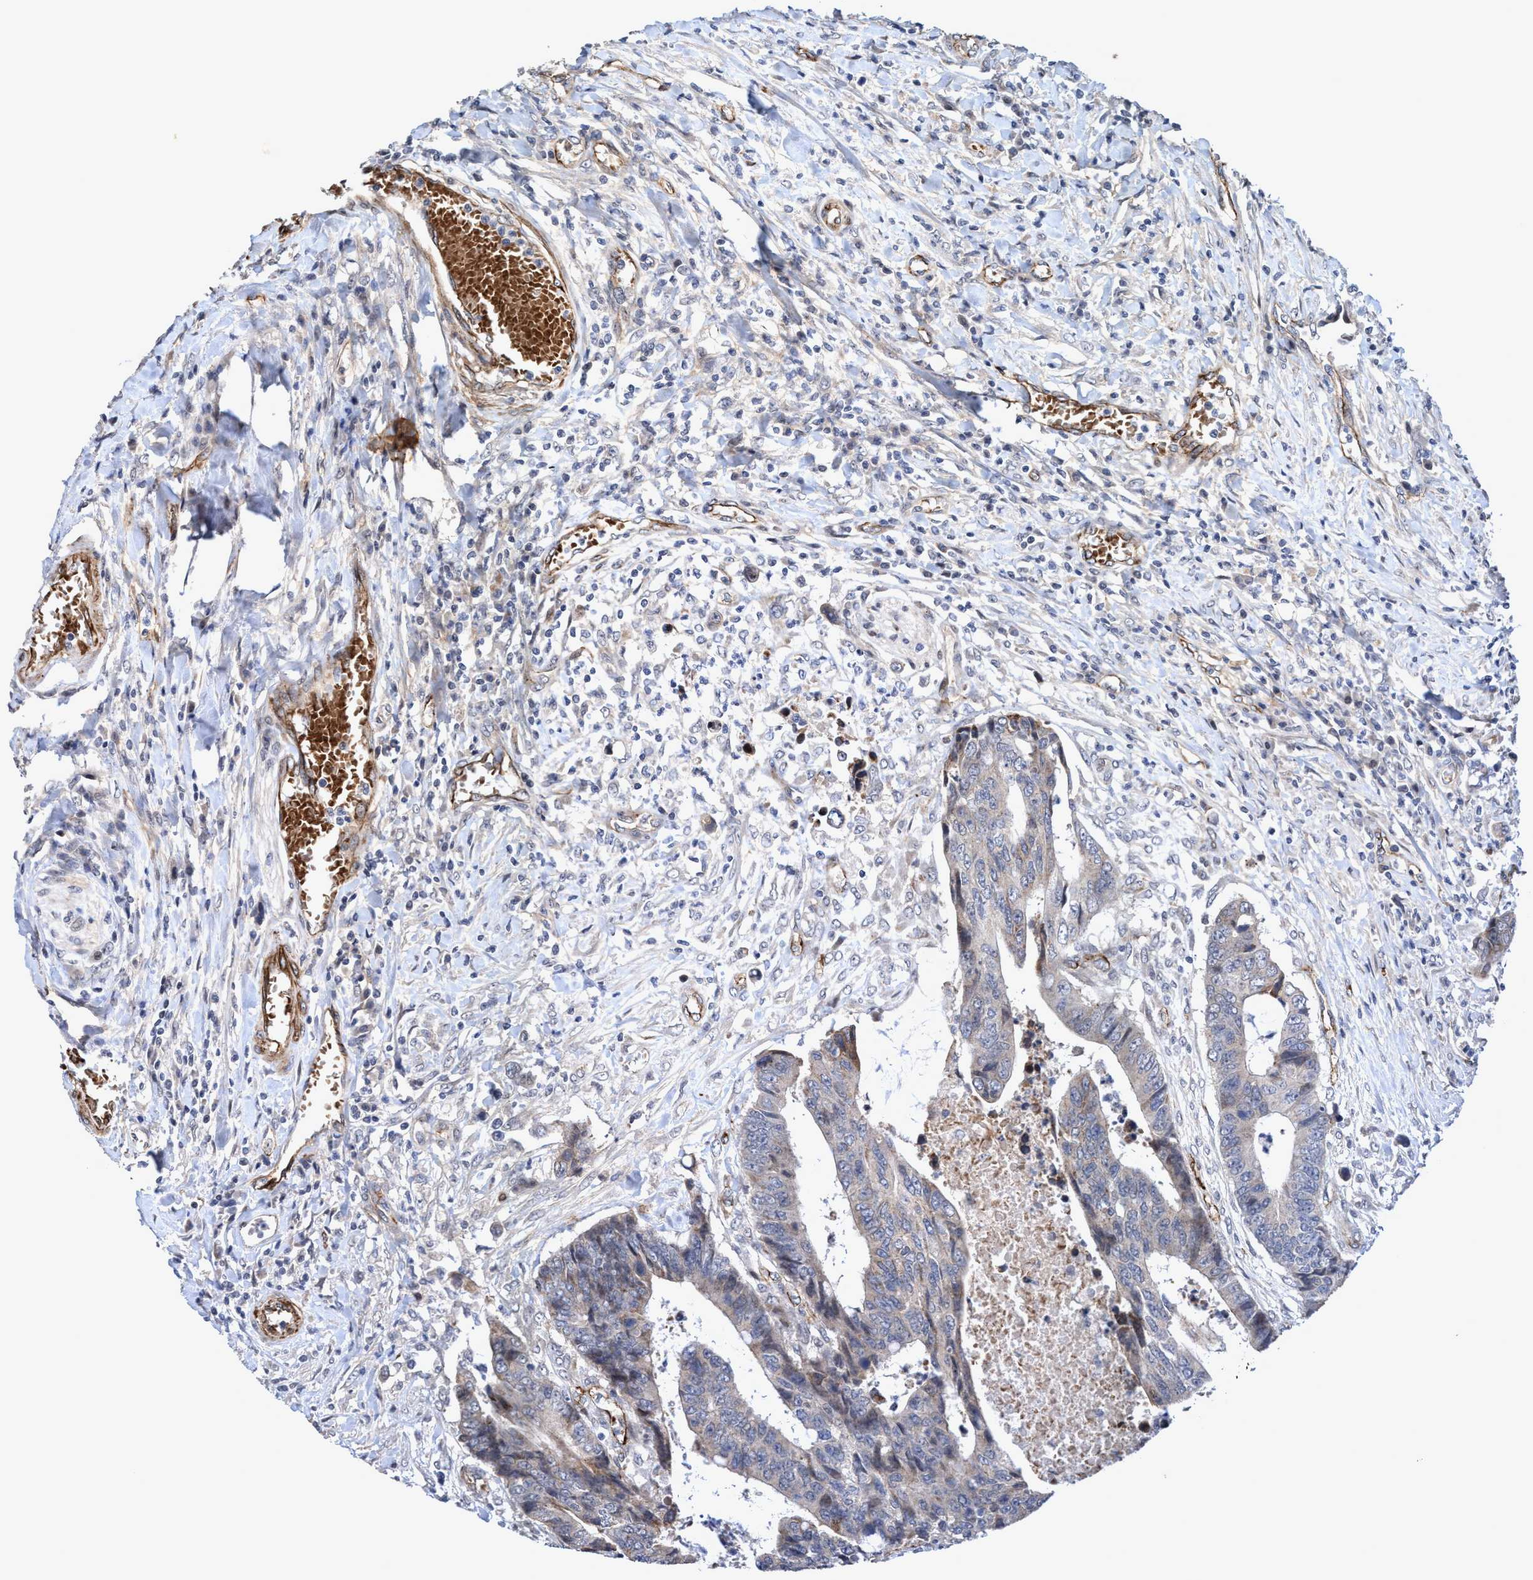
{"staining": {"intensity": "negative", "quantity": "none", "location": "none"}, "tissue": "colorectal cancer", "cell_type": "Tumor cells", "image_type": "cancer", "snomed": [{"axis": "morphology", "description": "Adenocarcinoma, NOS"}, {"axis": "topography", "description": "Rectum"}], "caption": "High power microscopy histopathology image of an IHC image of colorectal cancer, revealing no significant positivity in tumor cells.", "gene": "ZNF750", "patient": {"sex": "male", "age": 84}}